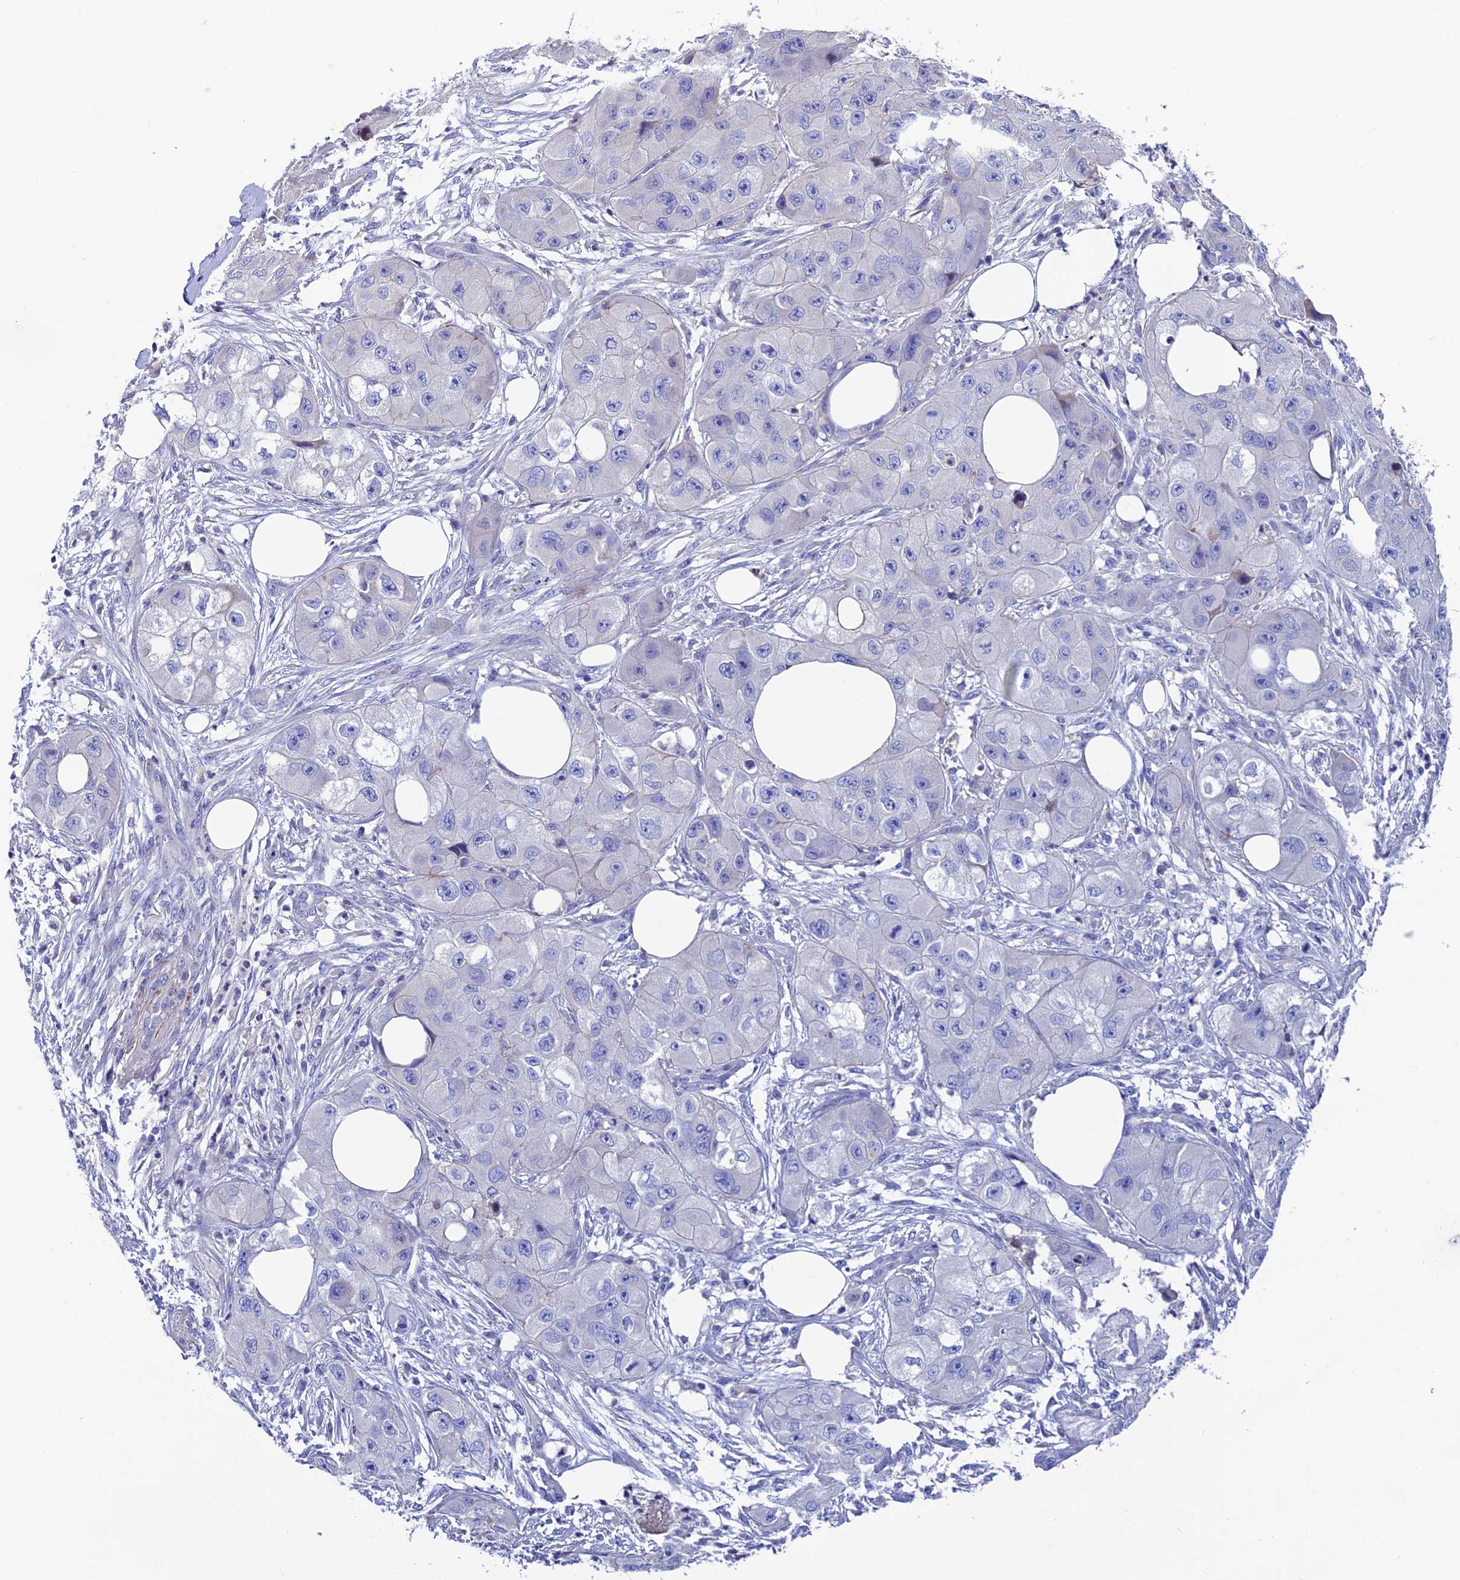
{"staining": {"intensity": "negative", "quantity": "none", "location": "none"}, "tissue": "skin cancer", "cell_type": "Tumor cells", "image_type": "cancer", "snomed": [{"axis": "morphology", "description": "Squamous cell carcinoma, NOS"}, {"axis": "topography", "description": "Skin"}, {"axis": "topography", "description": "Subcutis"}], "caption": "A photomicrograph of human skin squamous cell carcinoma is negative for staining in tumor cells. (DAB immunohistochemistry (IHC) with hematoxylin counter stain).", "gene": "FAM178B", "patient": {"sex": "male", "age": 73}}